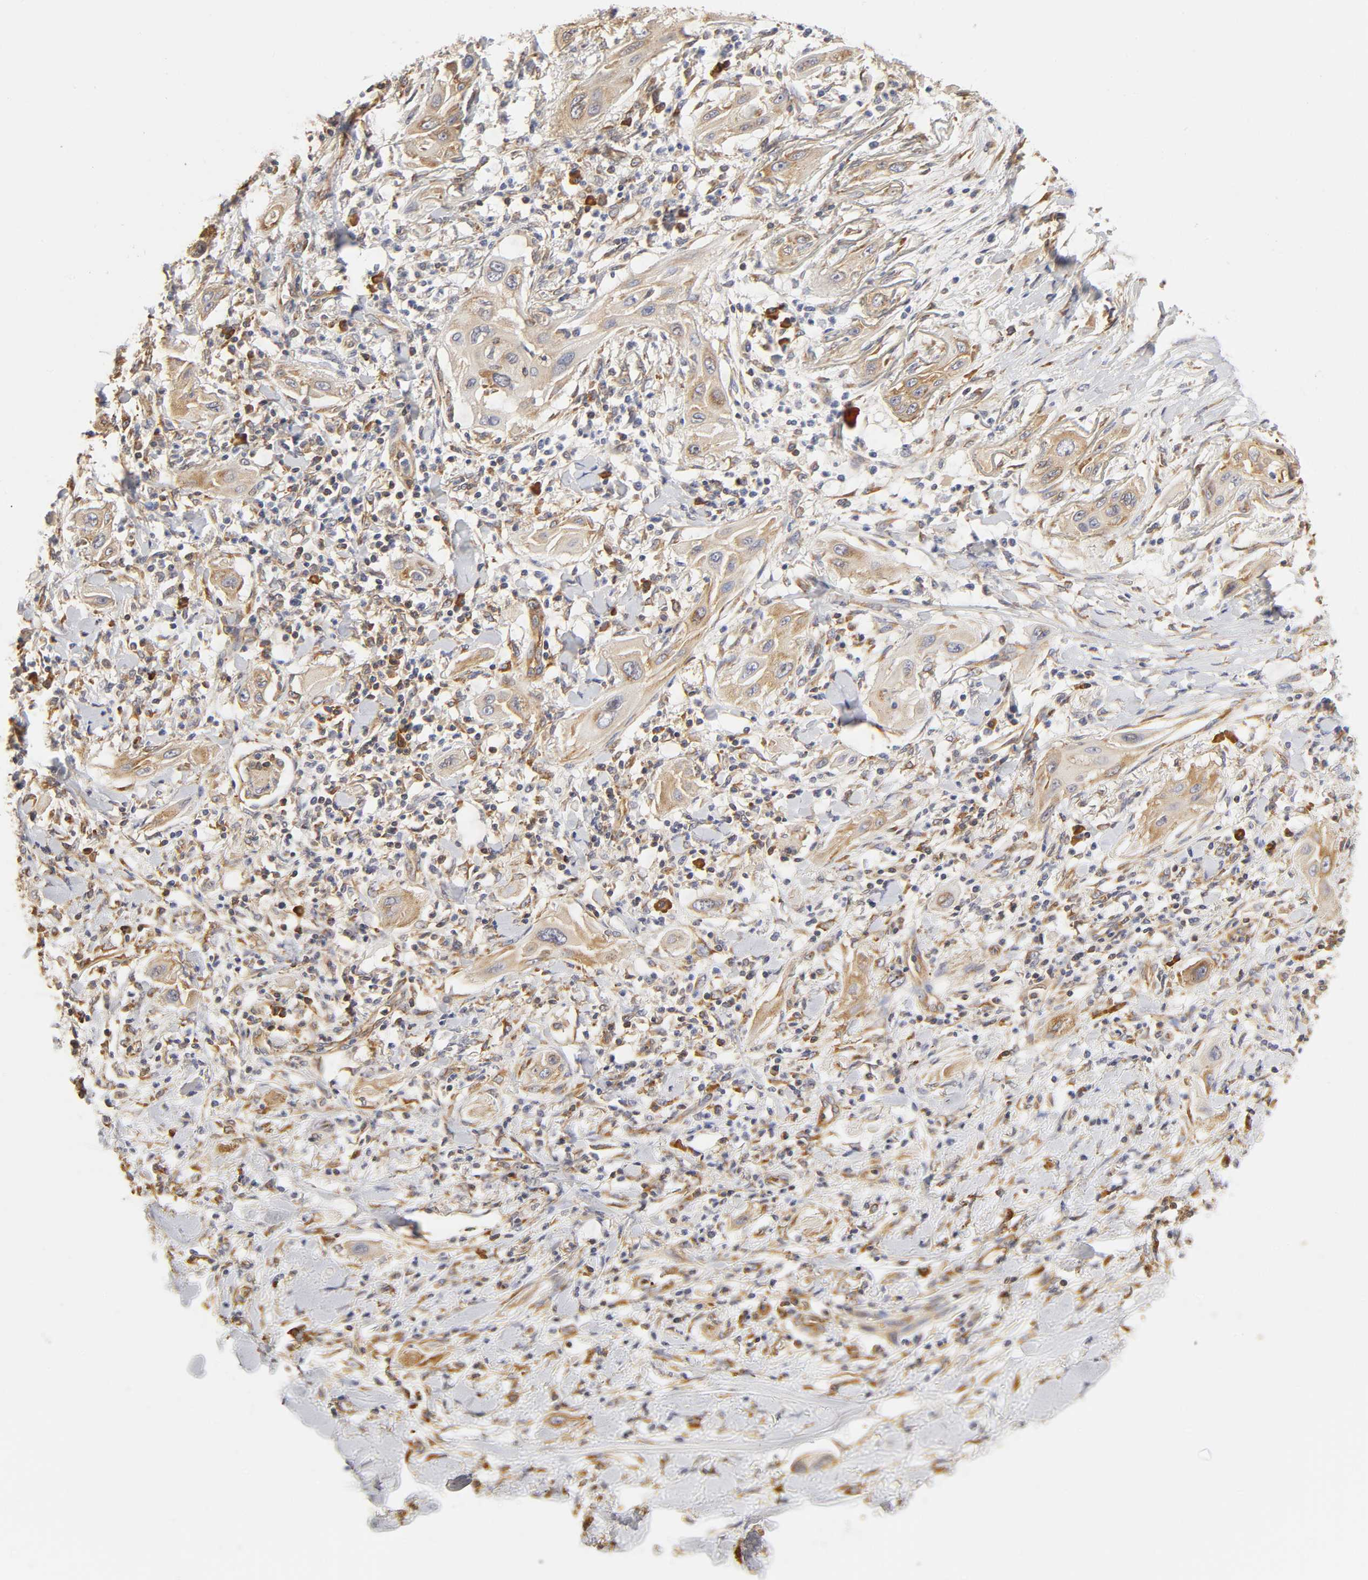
{"staining": {"intensity": "moderate", "quantity": ">75%", "location": "cytoplasmic/membranous"}, "tissue": "lung cancer", "cell_type": "Tumor cells", "image_type": "cancer", "snomed": [{"axis": "morphology", "description": "Squamous cell carcinoma, NOS"}, {"axis": "topography", "description": "Lung"}], "caption": "Squamous cell carcinoma (lung) stained with a protein marker demonstrates moderate staining in tumor cells.", "gene": "RPL14", "patient": {"sex": "female", "age": 47}}